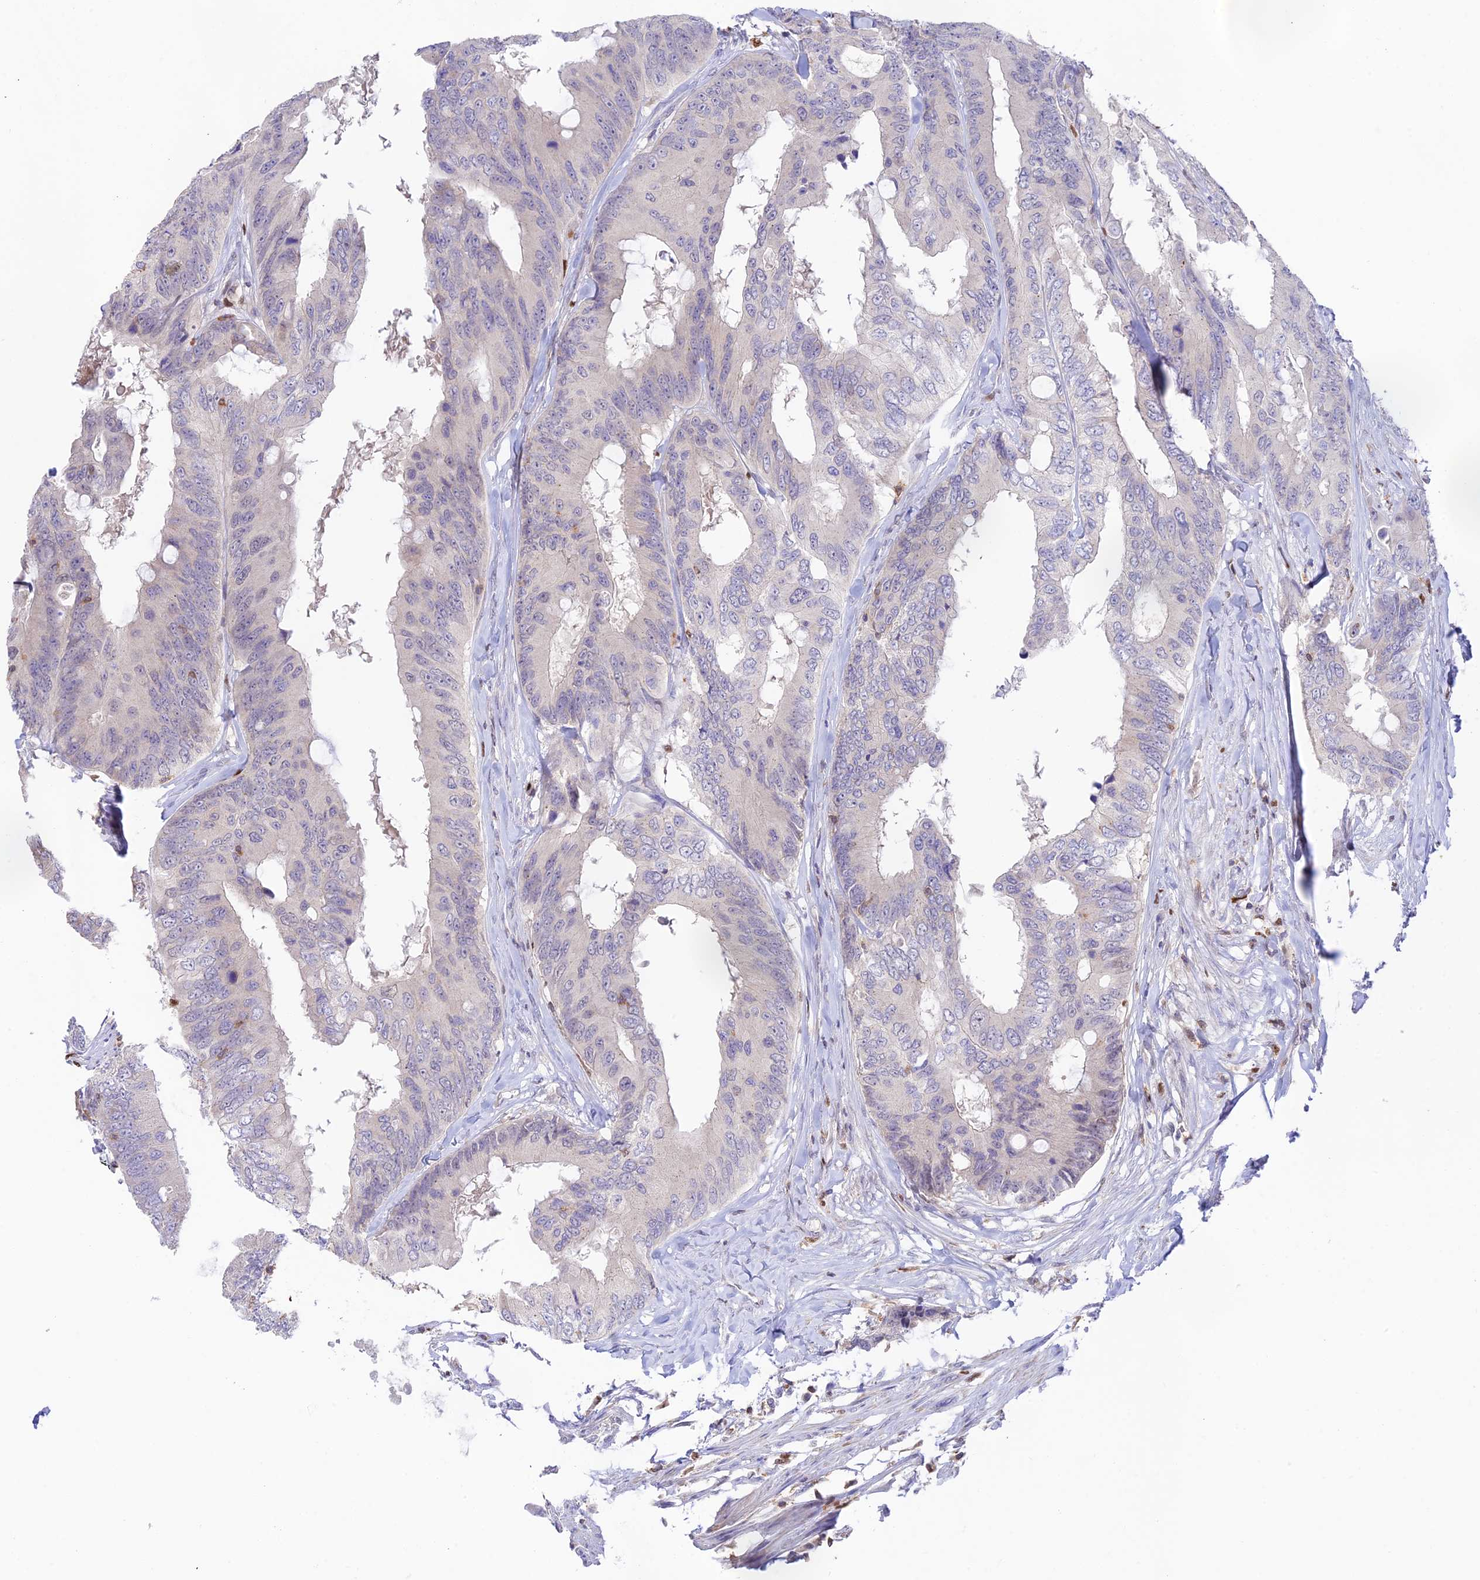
{"staining": {"intensity": "negative", "quantity": "none", "location": "none"}, "tissue": "colorectal cancer", "cell_type": "Tumor cells", "image_type": "cancer", "snomed": [{"axis": "morphology", "description": "Adenocarcinoma, NOS"}, {"axis": "topography", "description": "Colon"}], "caption": "Tumor cells show no significant staining in colorectal adenocarcinoma. (DAB (3,3'-diaminobenzidine) immunohistochemistry (IHC) visualized using brightfield microscopy, high magnification).", "gene": "DENND1C", "patient": {"sex": "male", "age": 71}}